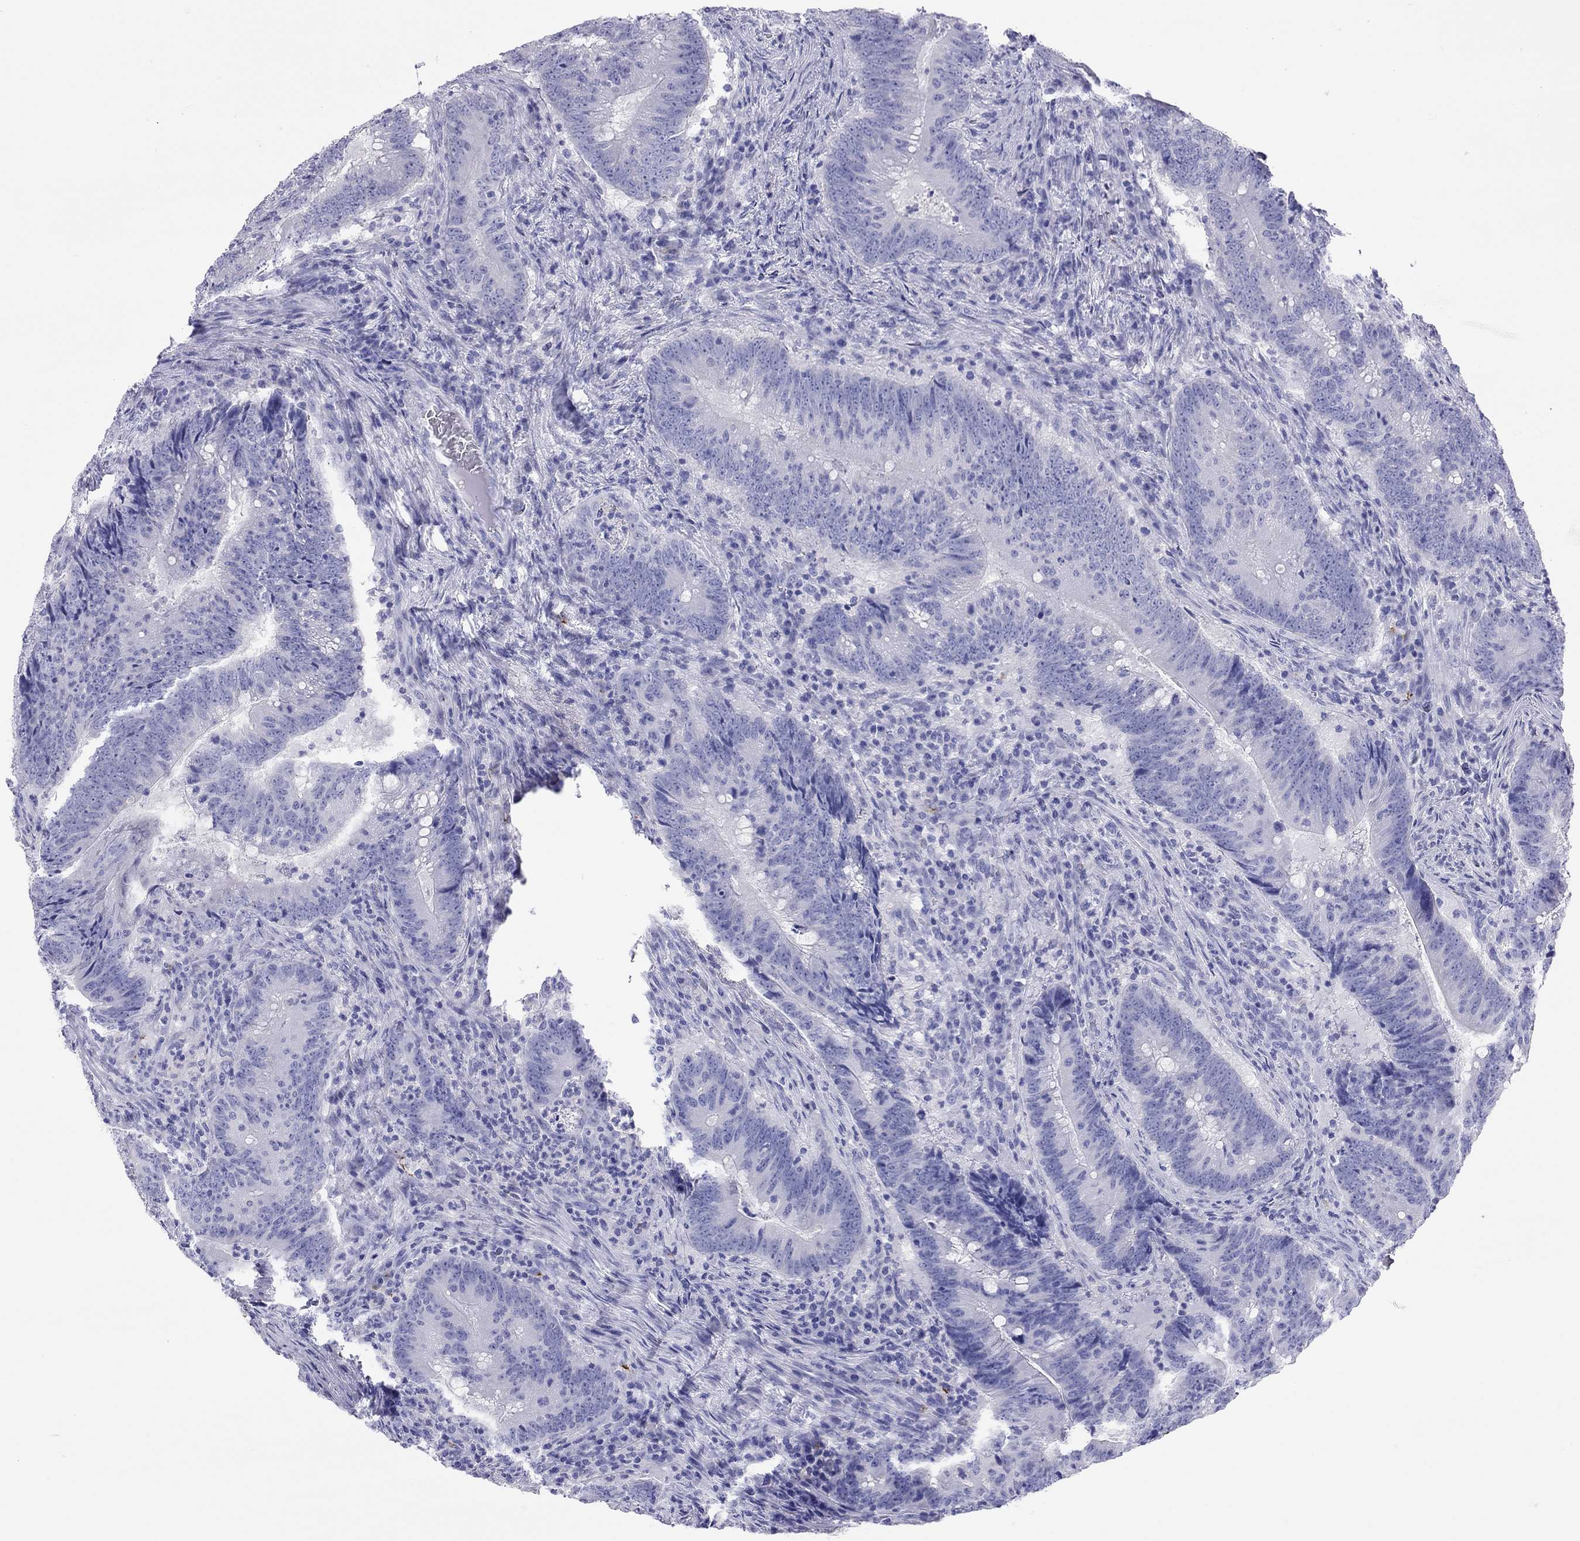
{"staining": {"intensity": "negative", "quantity": "none", "location": "none"}, "tissue": "colorectal cancer", "cell_type": "Tumor cells", "image_type": "cancer", "snomed": [{"axis": "morphology", "description": "Adenocarcinoma, NOS"}, {"axis": "topography", "description": "Colon"}], "caption": "The immunohistochemistry (IHC) image has no significant positivity in tumor cells of colorectal cancer (adenocarcinoma) tissue.", "gene": "HLA-DQB2", "patient": {"sex": "female", "age": 87}}